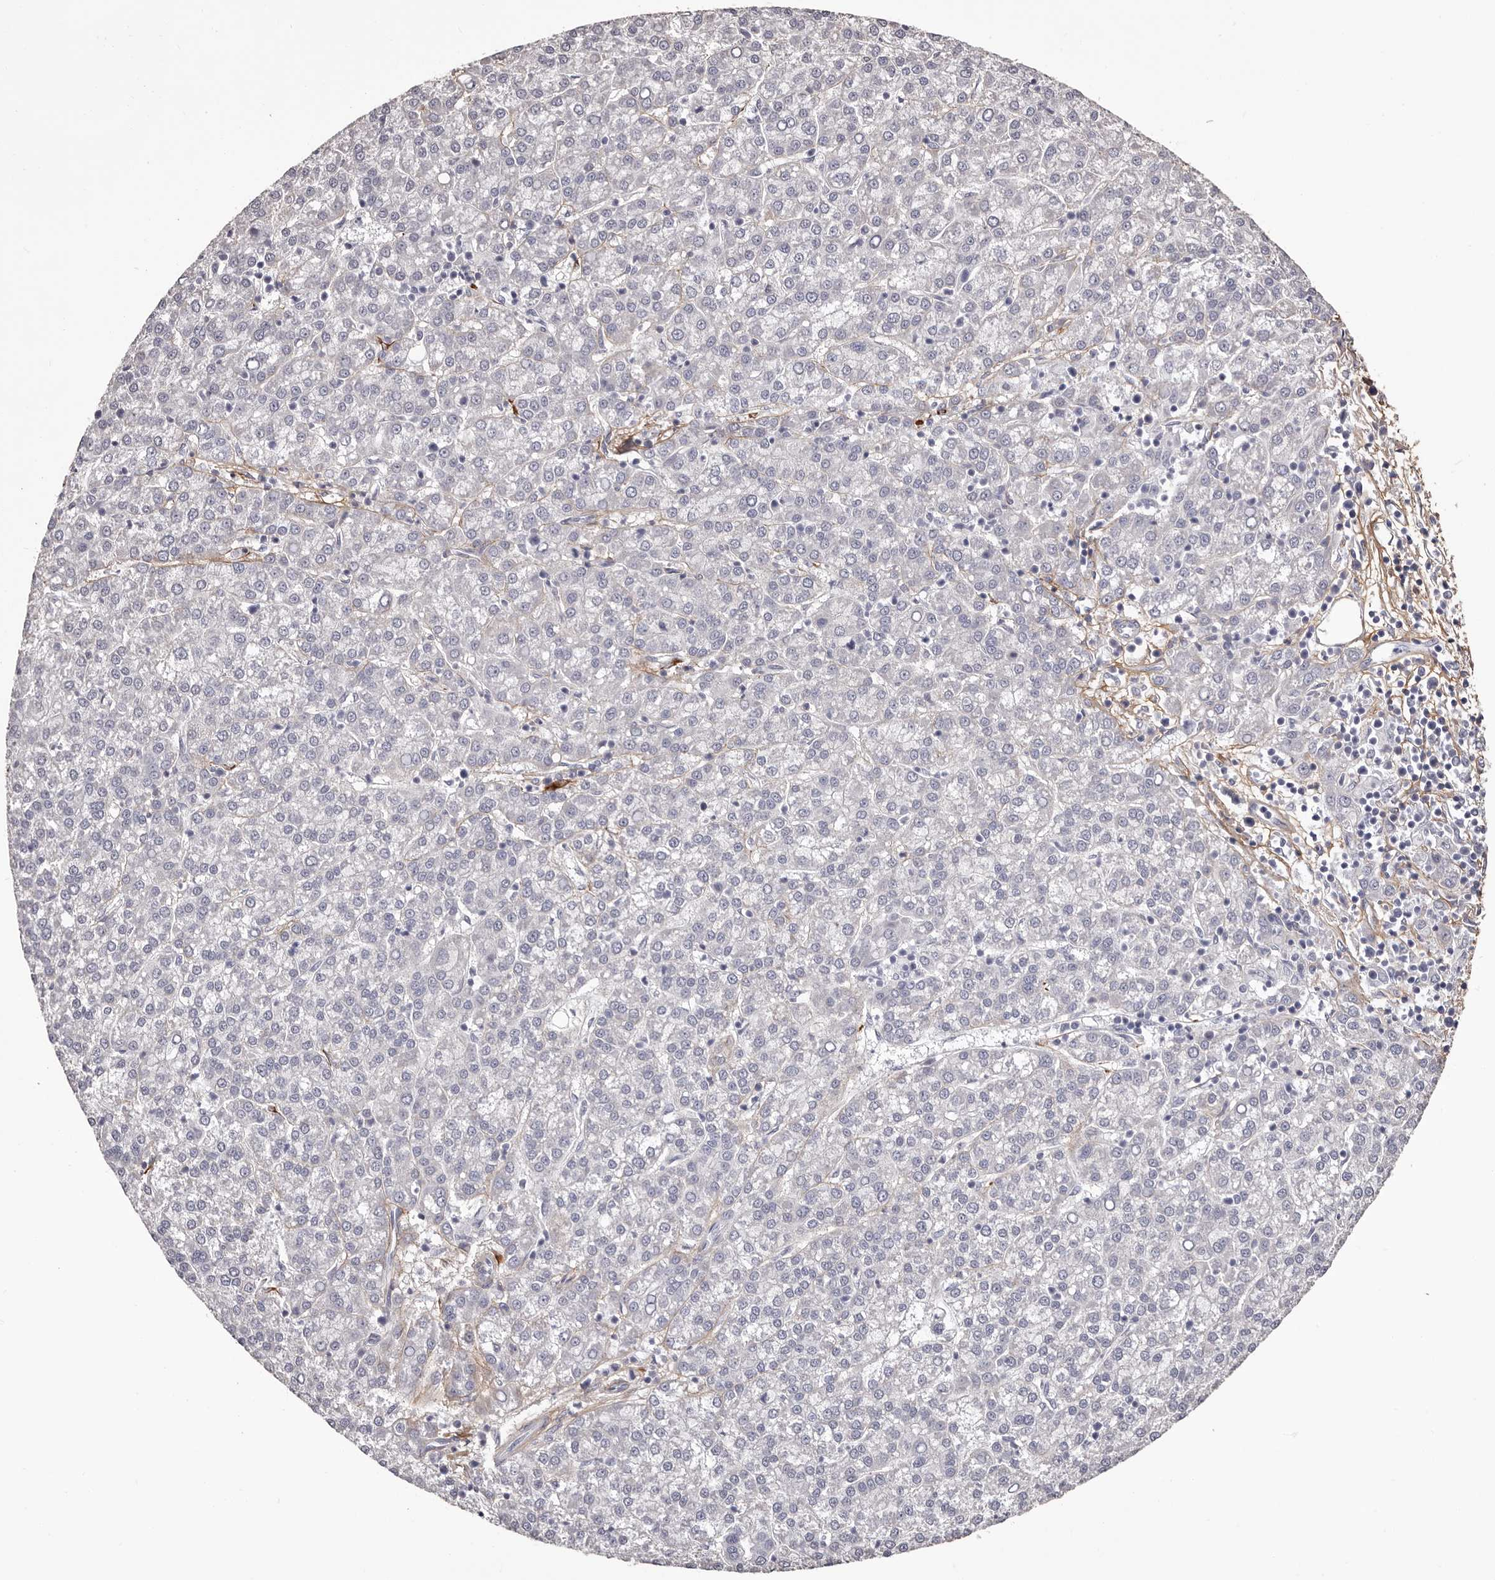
{"staining": {"intensity": "negative", "quantity": "none", "location": "none"}, "tissue": "liver cancer", "cell_type": "Tumor cells", "image_type": "cancer", "snomed": [{"axis": "morphology", "description": "Carcinoma, Hepatocellular, NOS"}, {"axis": "topography", "description": "Liver"}], "caption": "An image of liver cancer stained for a protein exhibits no brown staining in tumor cells.", "gene": "COL6A1", "patient": {"sex": "female", "age": 58}}